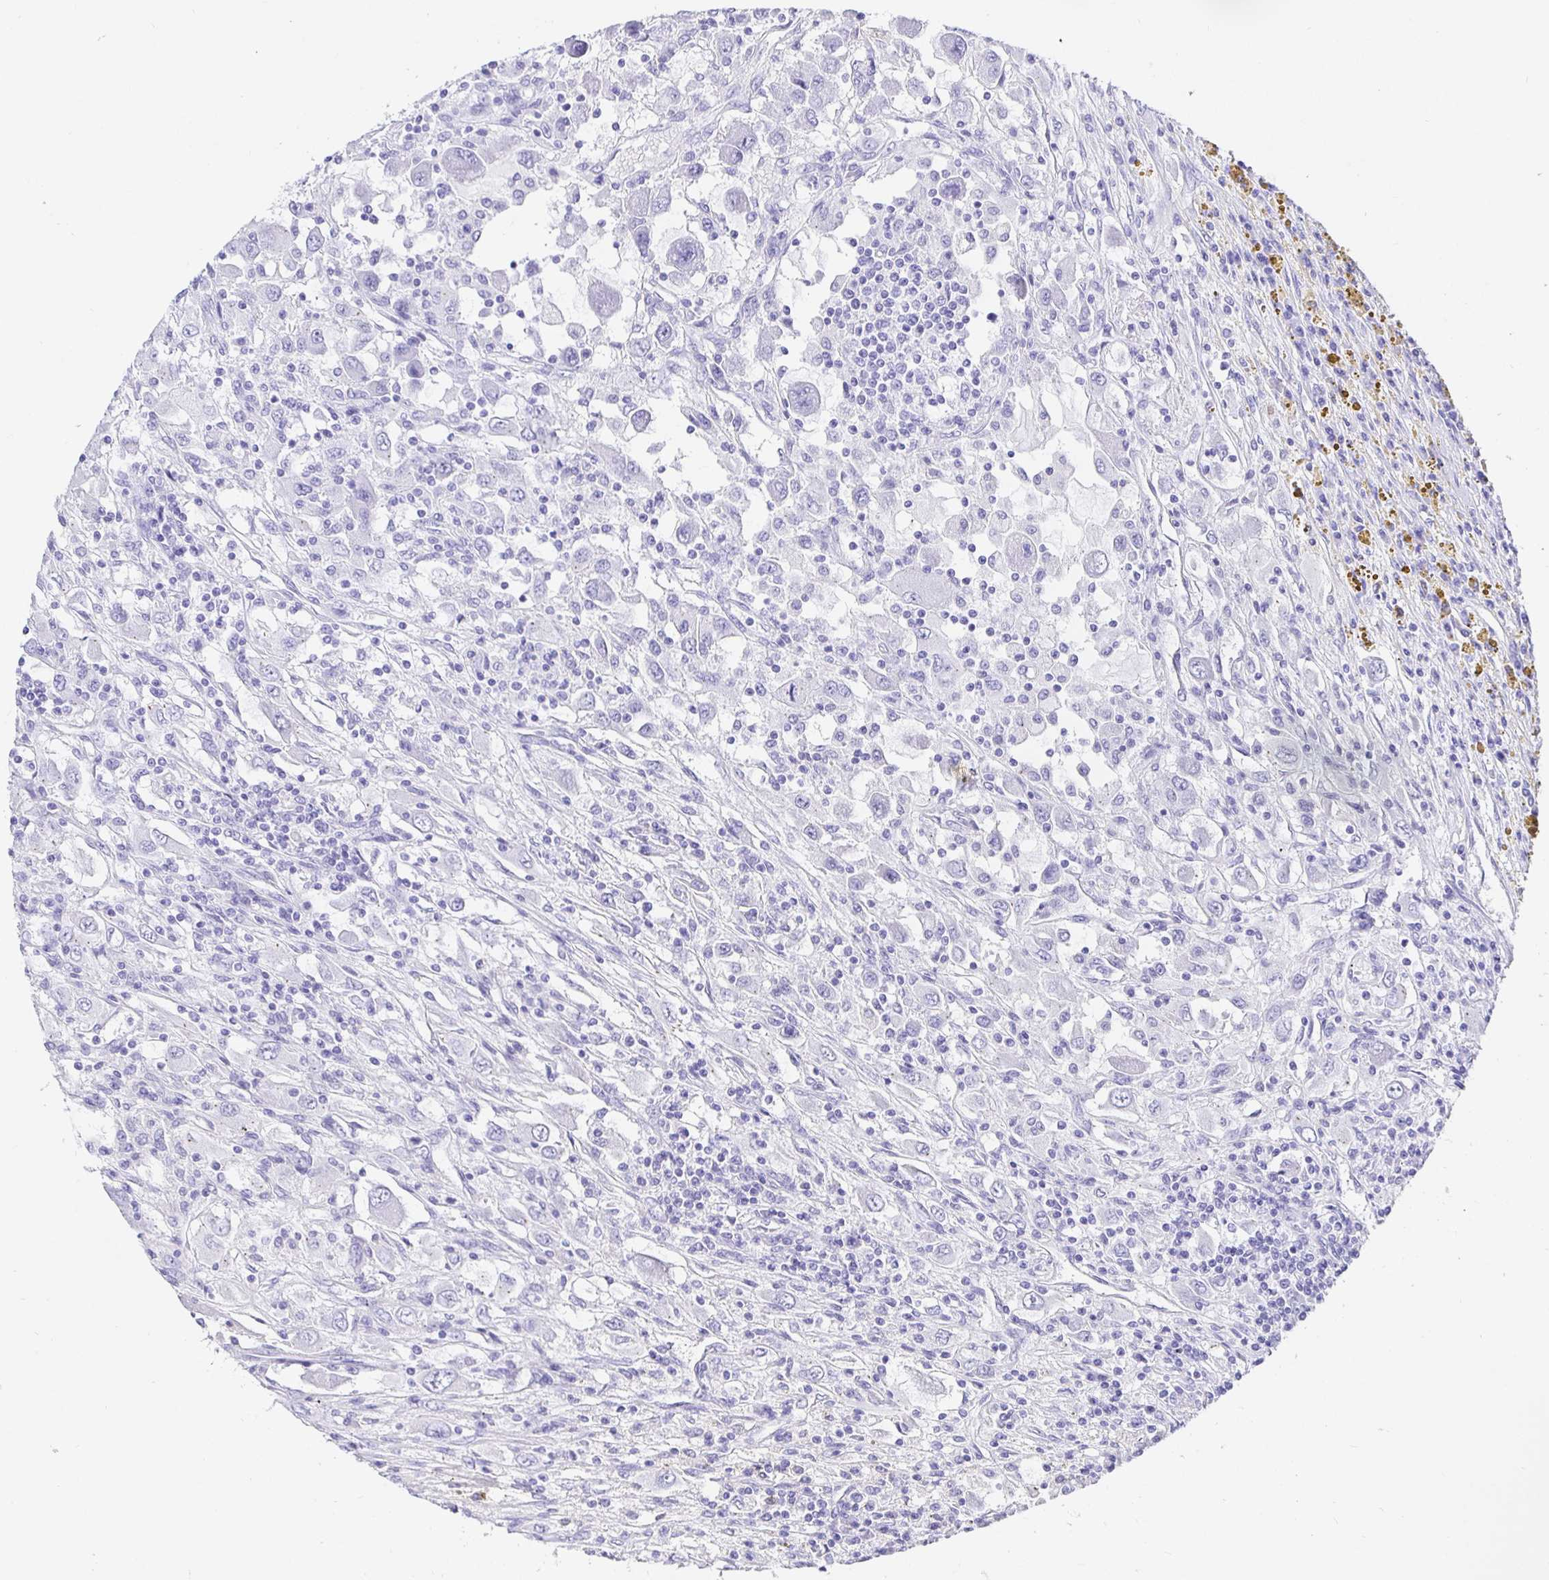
{"staining": {"intensity": "negative", "quantity": "none", "location": "none"}, "tissue": "renal cancer", "cell_type": "Tumor cells", "image_type": "cancer", "snomed": [{"axis": "morphology", "description": "Adenocarcinoma, NOS"}, {"axis": "topography", "description": "Kidney"}], "caption": "There is no significant positivity in tumor cells of adenocarcinoma (renal).", "gene": "EZHIP", "patient": {"sex": "female", "age": 67}}